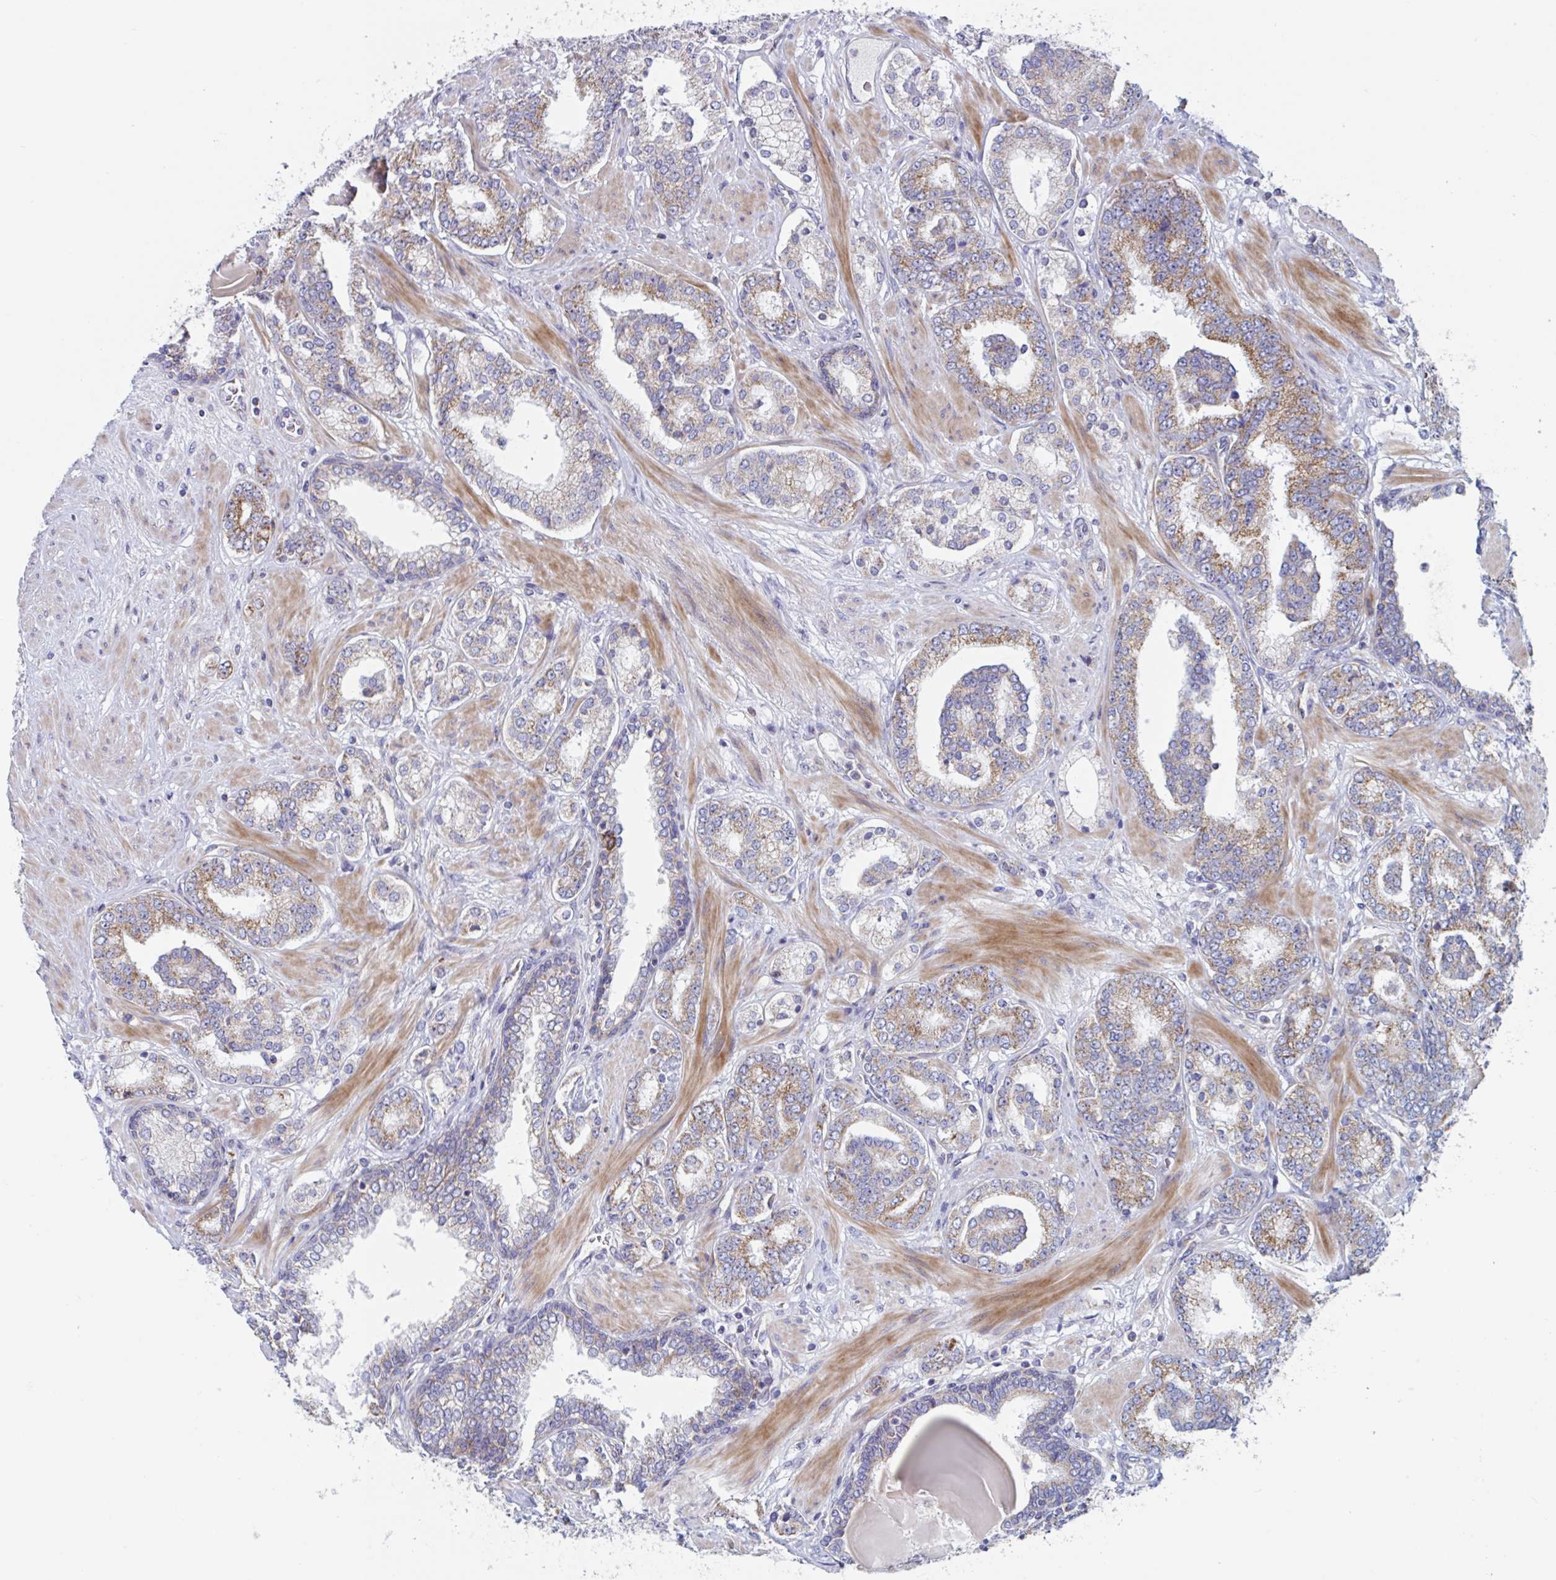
{"staining": {"intensity": "moderate", "quantity": "25%-75%", "location": "cytoplasmic/membranous,nuclear"}, "tissue": "prostate cancer", "cell_type": "Tumor cells", "image_type": "cancer", "snomed": [{"axis": "morphology", "description": "Adenocarcinoma, High grade"}, {"axis": "topography", "description": "Prostate"}], "caption": "Prostate adenocarcinoma (high-grade) stained for a protein exhibits moderate cytoplasmic/membranous and nuclear positivity in tumor cells. The staining was performed using DAB (3,3'-diaminobenzidine), with brown indicating positive protein expression. Nuclei are stained blue with hematoxylin.", "gene": "MRPL53", "patient": {"sex": "male", "age": 62}}